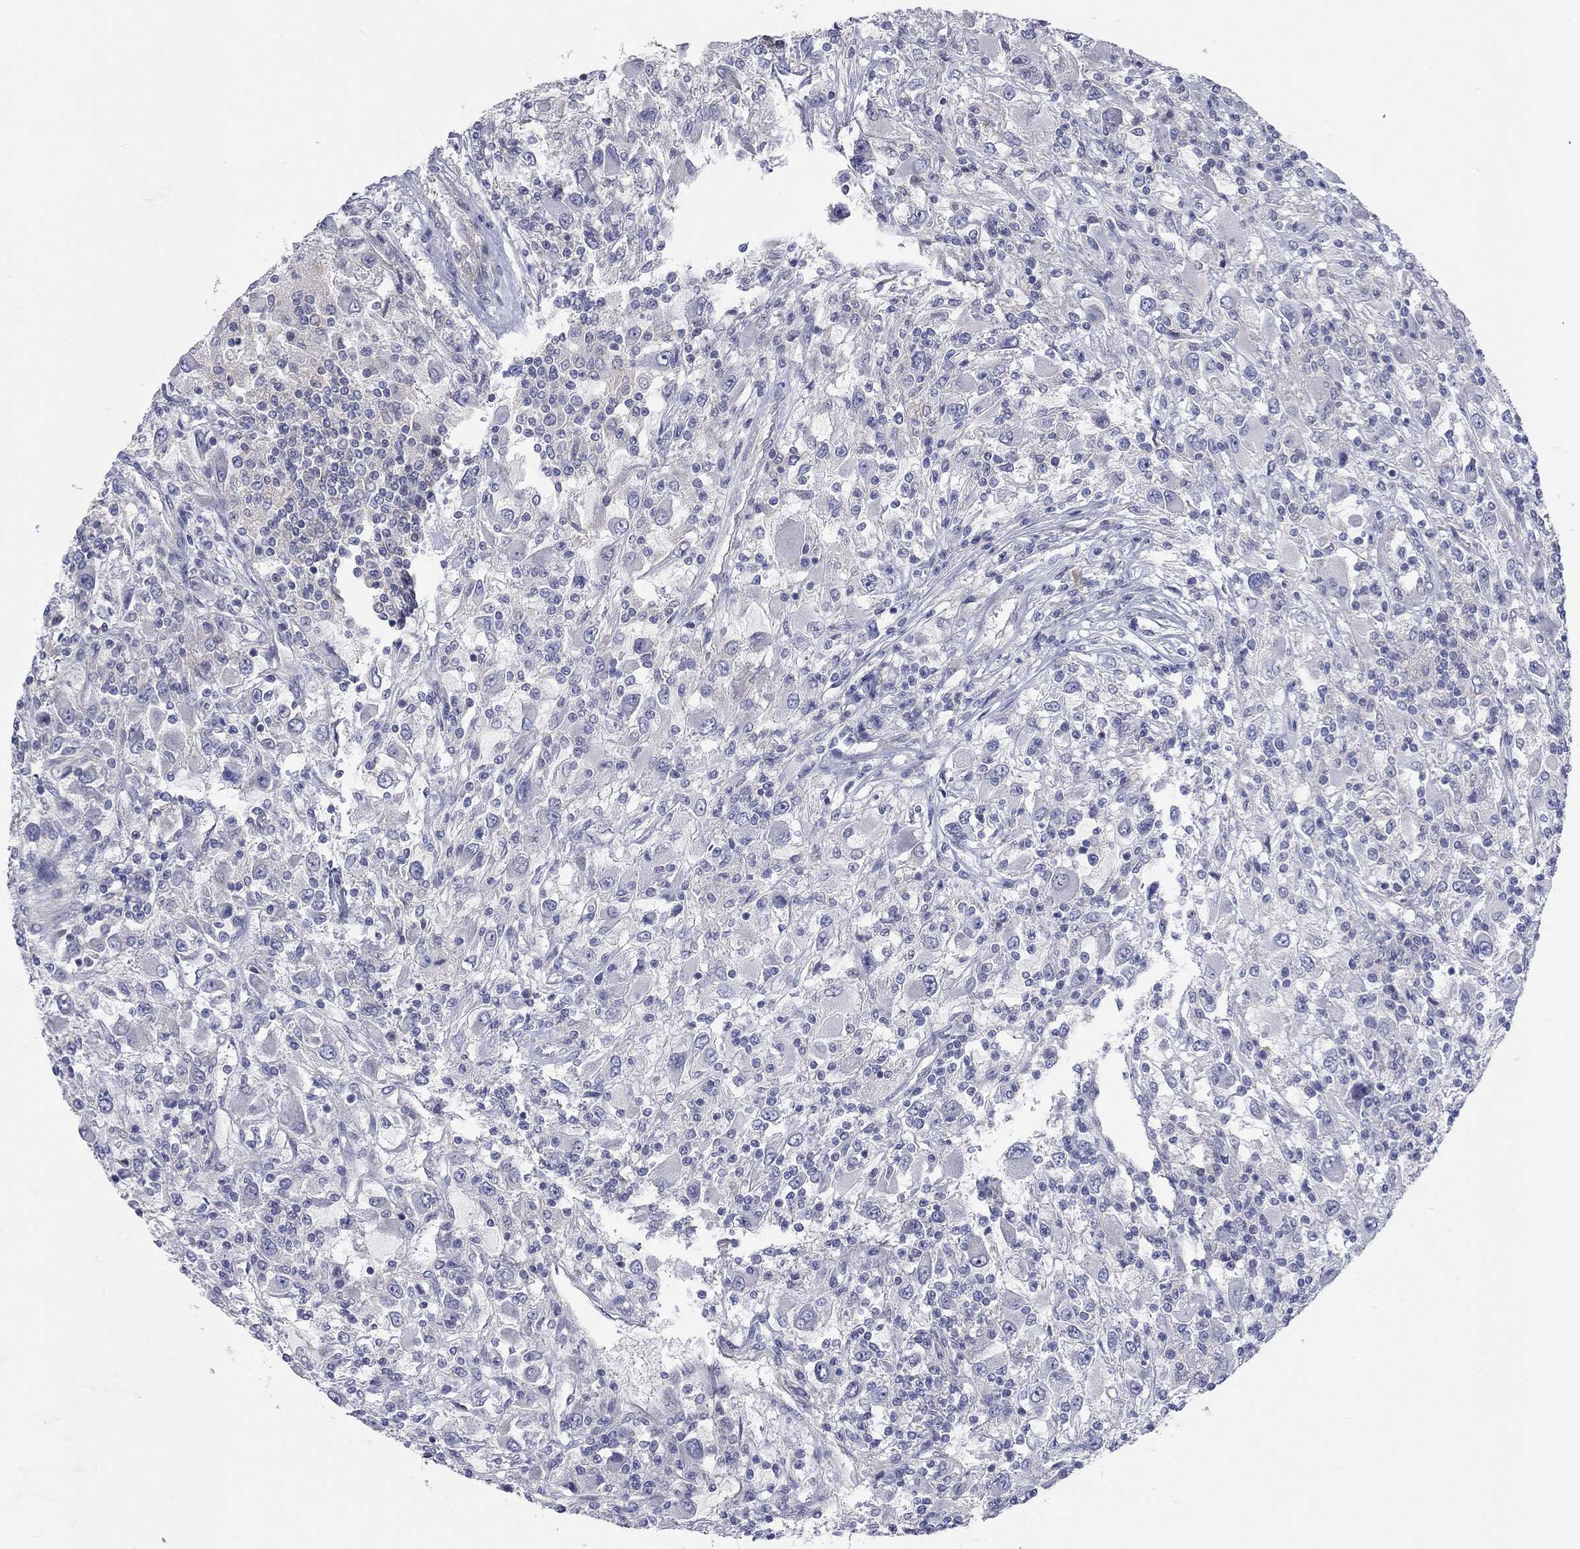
{"staining": {"intensity": "negative", "quantity": "none", "location": "none"}, "tissue": "renal cancer", "cell_type": "Tumor cells", "image_type": "cancer", "snomed": [{"axis": "morphology", "description": "Adenocarcinoma, NOS"}, {"axis": "topography", "description": "Kidney"}], "caption": "A micrograph of renal cancer stained for a protein shows no brown staining in tumor cells. (DAB (3,3'-diaminobenzidine) immunohistochemistry with hematoxylin counter stain).", "gene": "PCDHGA10", "patient": {"sex": "female", "age": 67}}